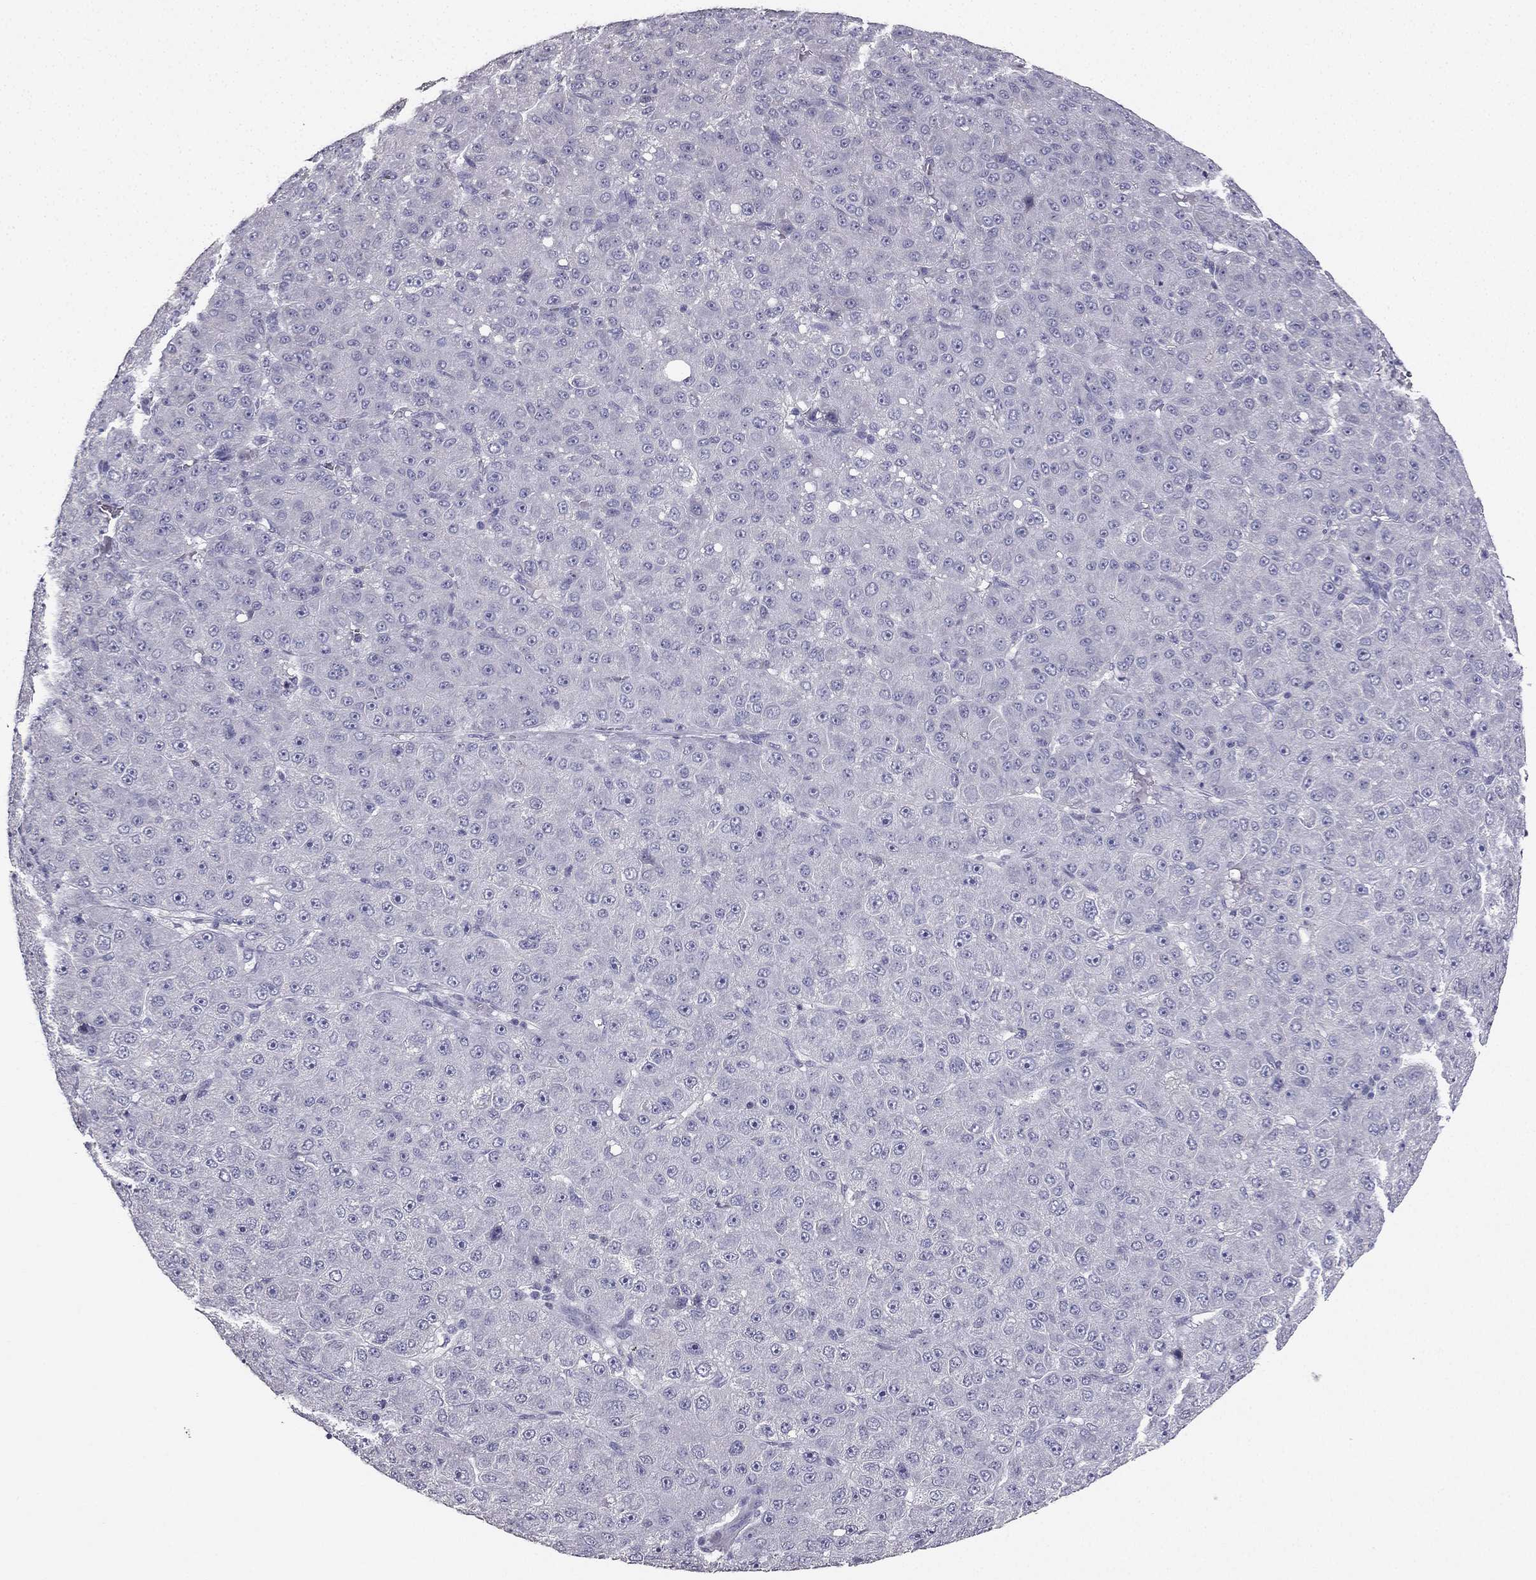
{"staining": {"intensity": "negative", "quantity": "none", "location": "none"}, "tissue": "liver cancer", "cell_type": "Tumor cells", "image_type": "cancer", "snomed": [{"axis": "morphology", "description": "Carcinoma, Hepatocellular, NOS"}, {"axis": "topography", "description": "Liver"}], "caption": "DAB (3,3'-diaminobenzidine) immunohistochemical staining of human hepatocellular carcinoma (liver) exhibits no significant expression in tumor cells.", "gene": "CALB2", "patient": {"sex": "male", "age": 67}}